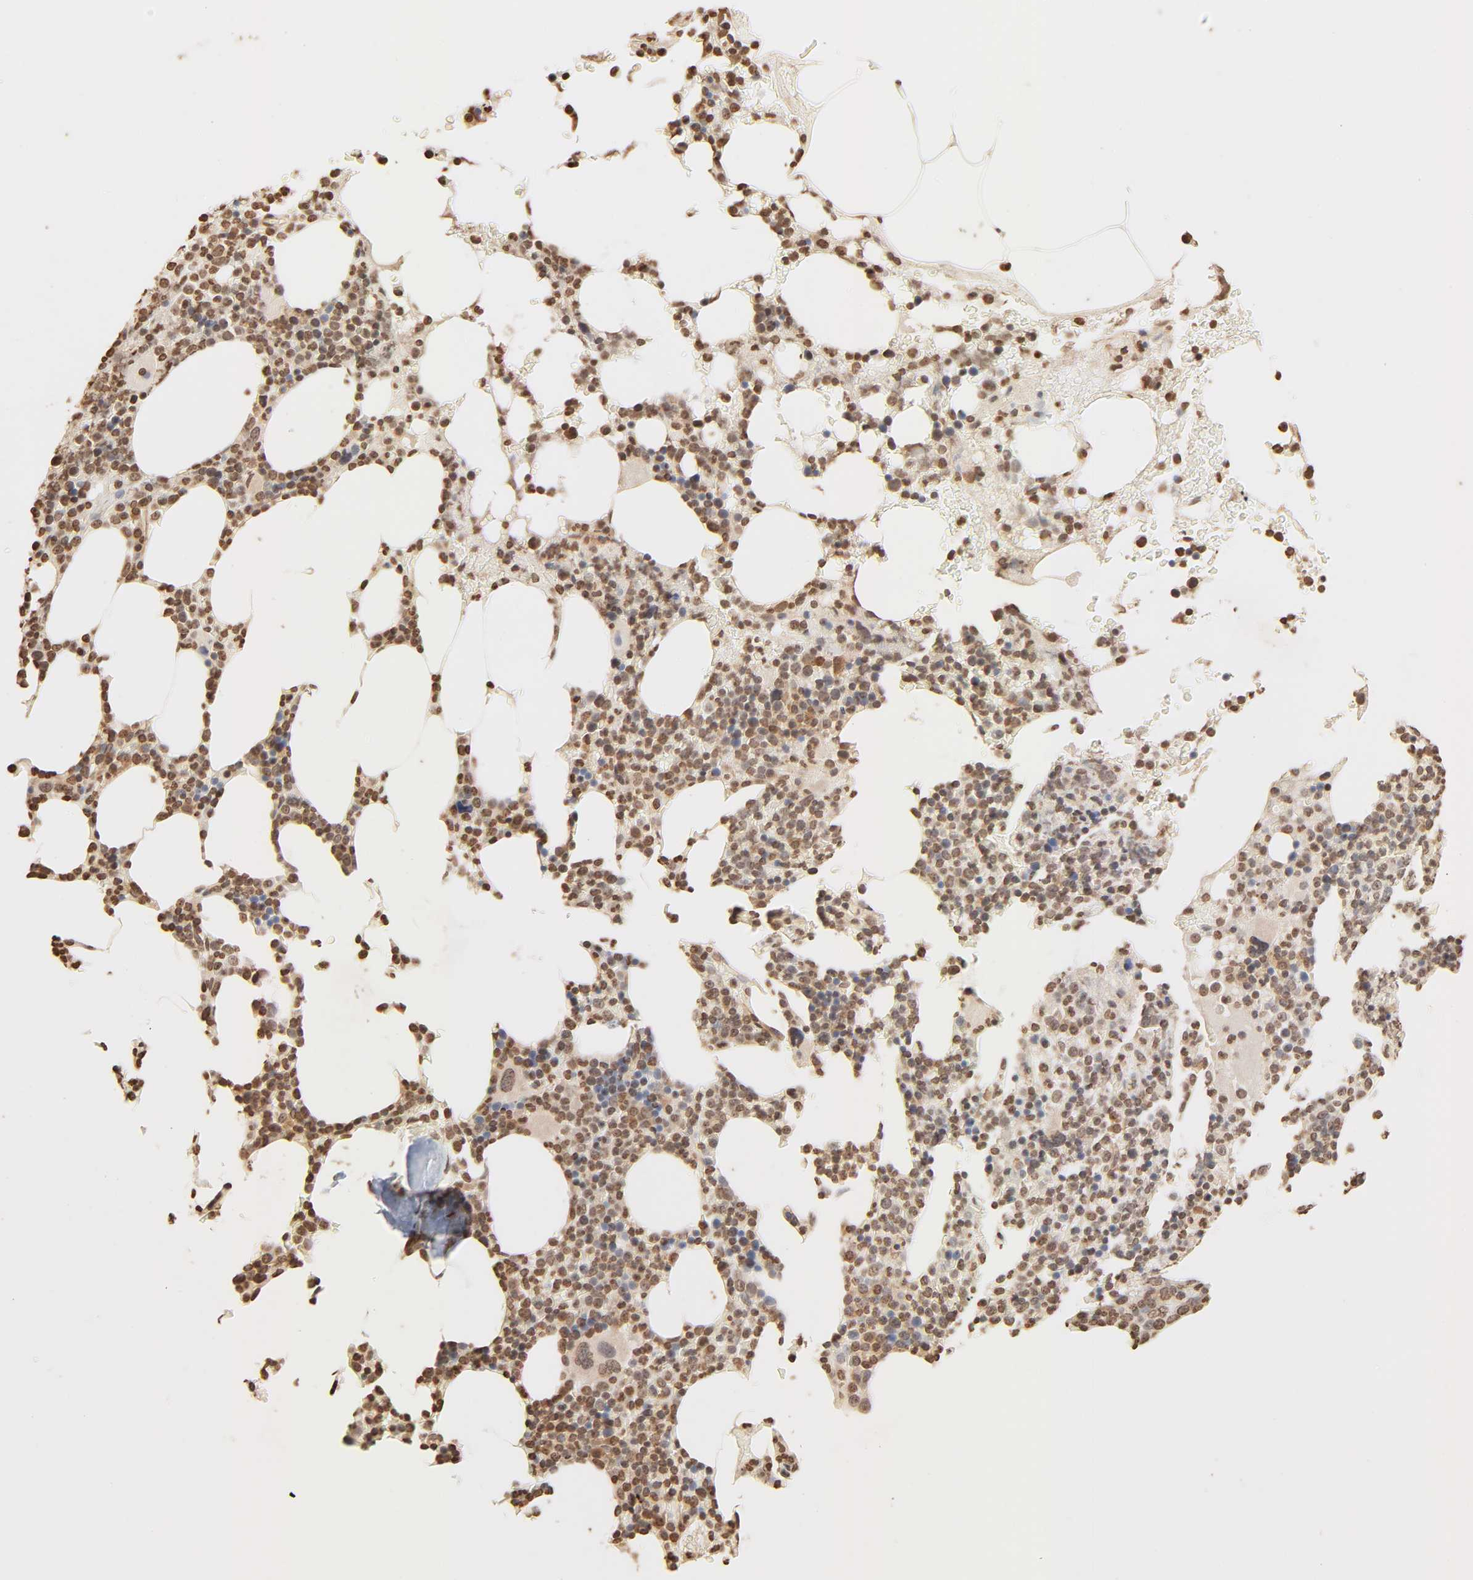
{"staining": {"intensity": "strong", "quantity": ">75%", "location": "cytoplasmic/membranous,nuclear"}, "tissue": "bone marrow", "cell_type": "Hematopoietic cells", "image_type": "normal", "snomed": [{"axis": "morphology", "description": "Normal tissue, NOS"}, {"axis": "topography", "description": "Bone marrow"}], "caption": "This micrograph demonstrates IHC staining of normal human bone marrow, with high strong cytoplasmic/membranous,nuclear expression in about >75% of hematopoietic cells.", "gene": "TBL1X", "patient": {"sex": "female", "age": 66}}